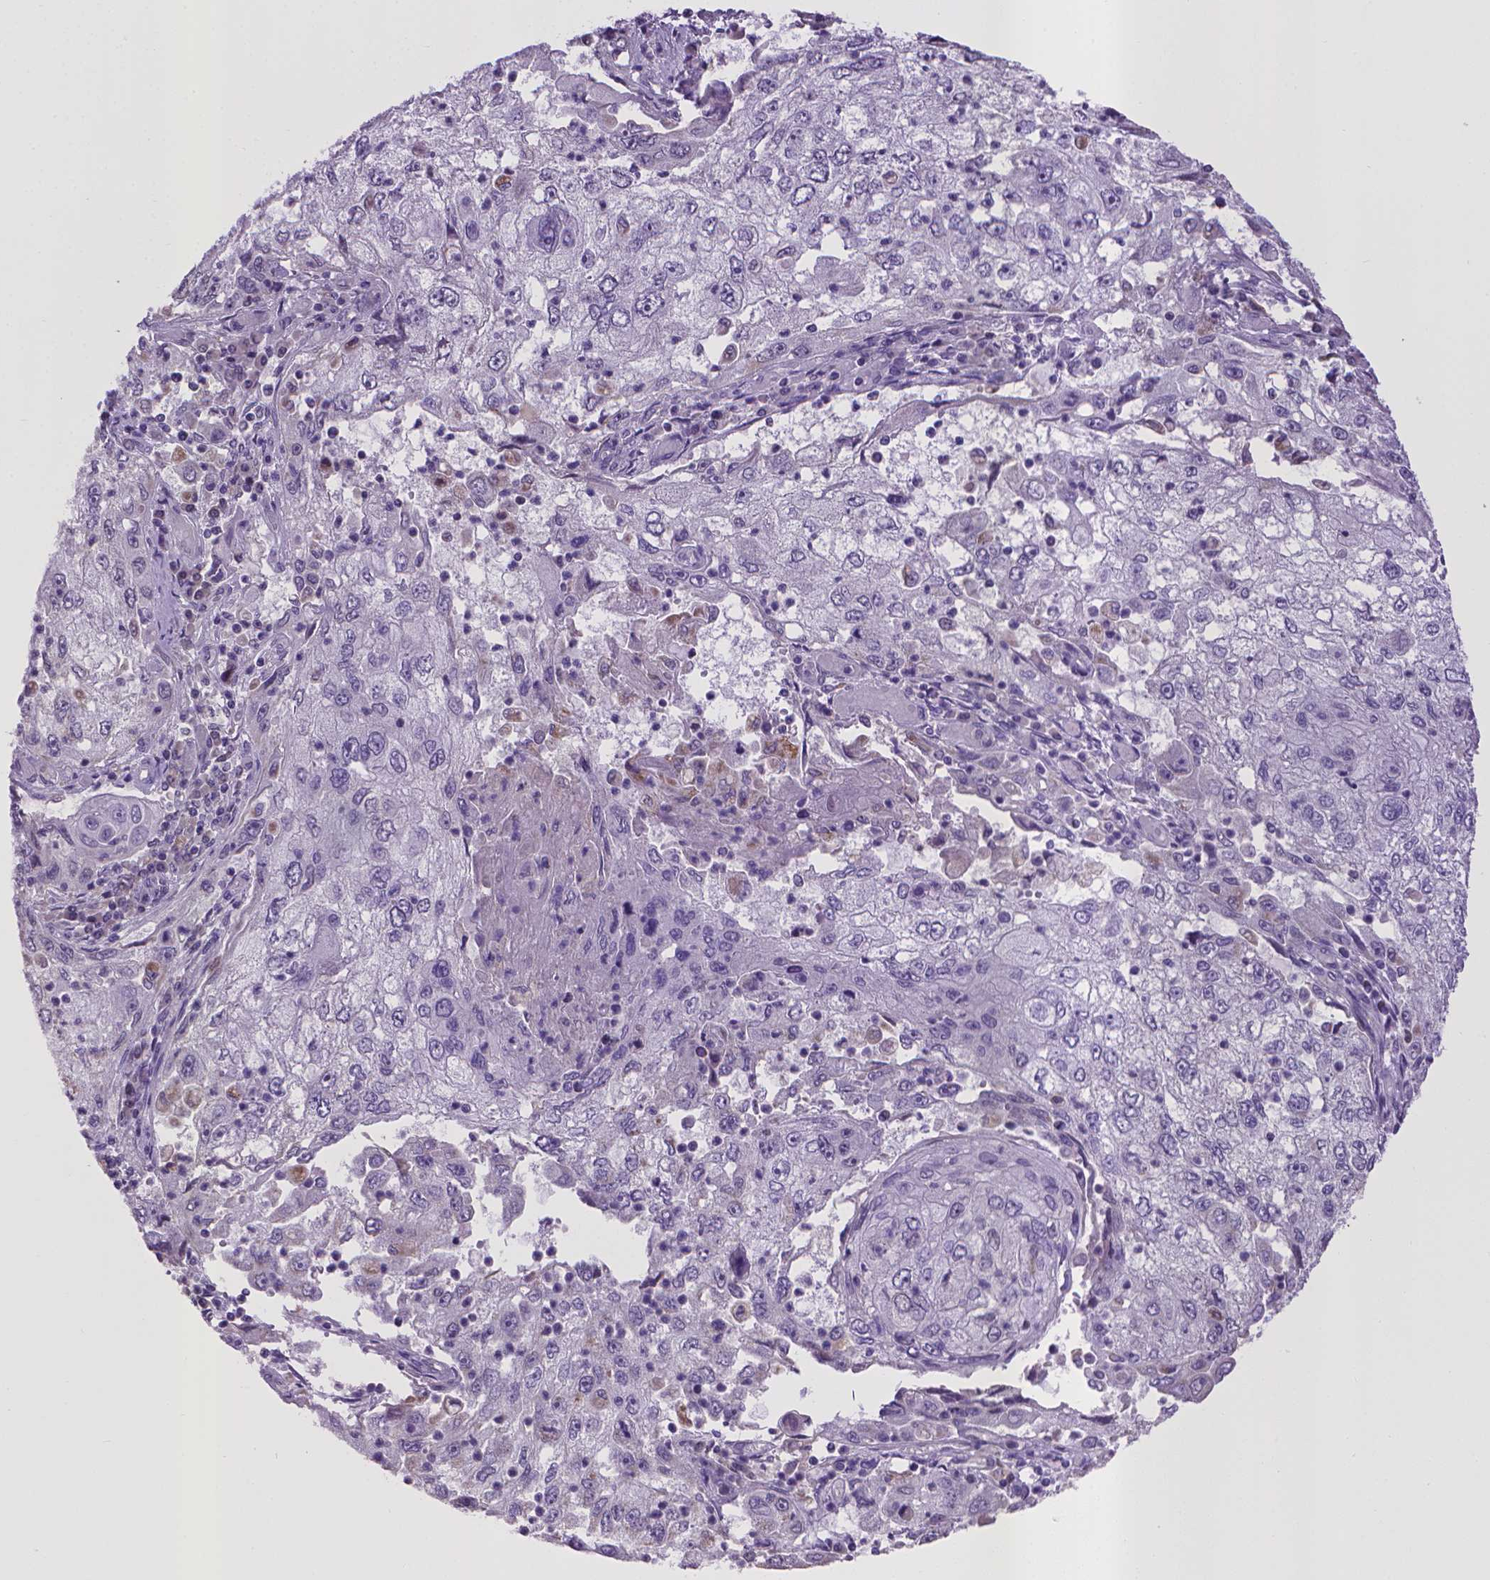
{"staining": {"intensity": "negative", "quantity": "none", "location": "none"}, "tissue": "cervical cancer", "cell_type": "Tumor cells", "image_type": "cancer", "snomed": [{"axis": "morphology", "description": "Squamous cell carcinoma, NOS"}, {"axis": "topography", "description": "Cervix"}], "caption": "Human cervical cancer stained for a protein using immunohistochemistry (IHC) reveals no staining in tumor cells.", "gene": "KMO", "patient": {"sex": "female", "age": 36}}